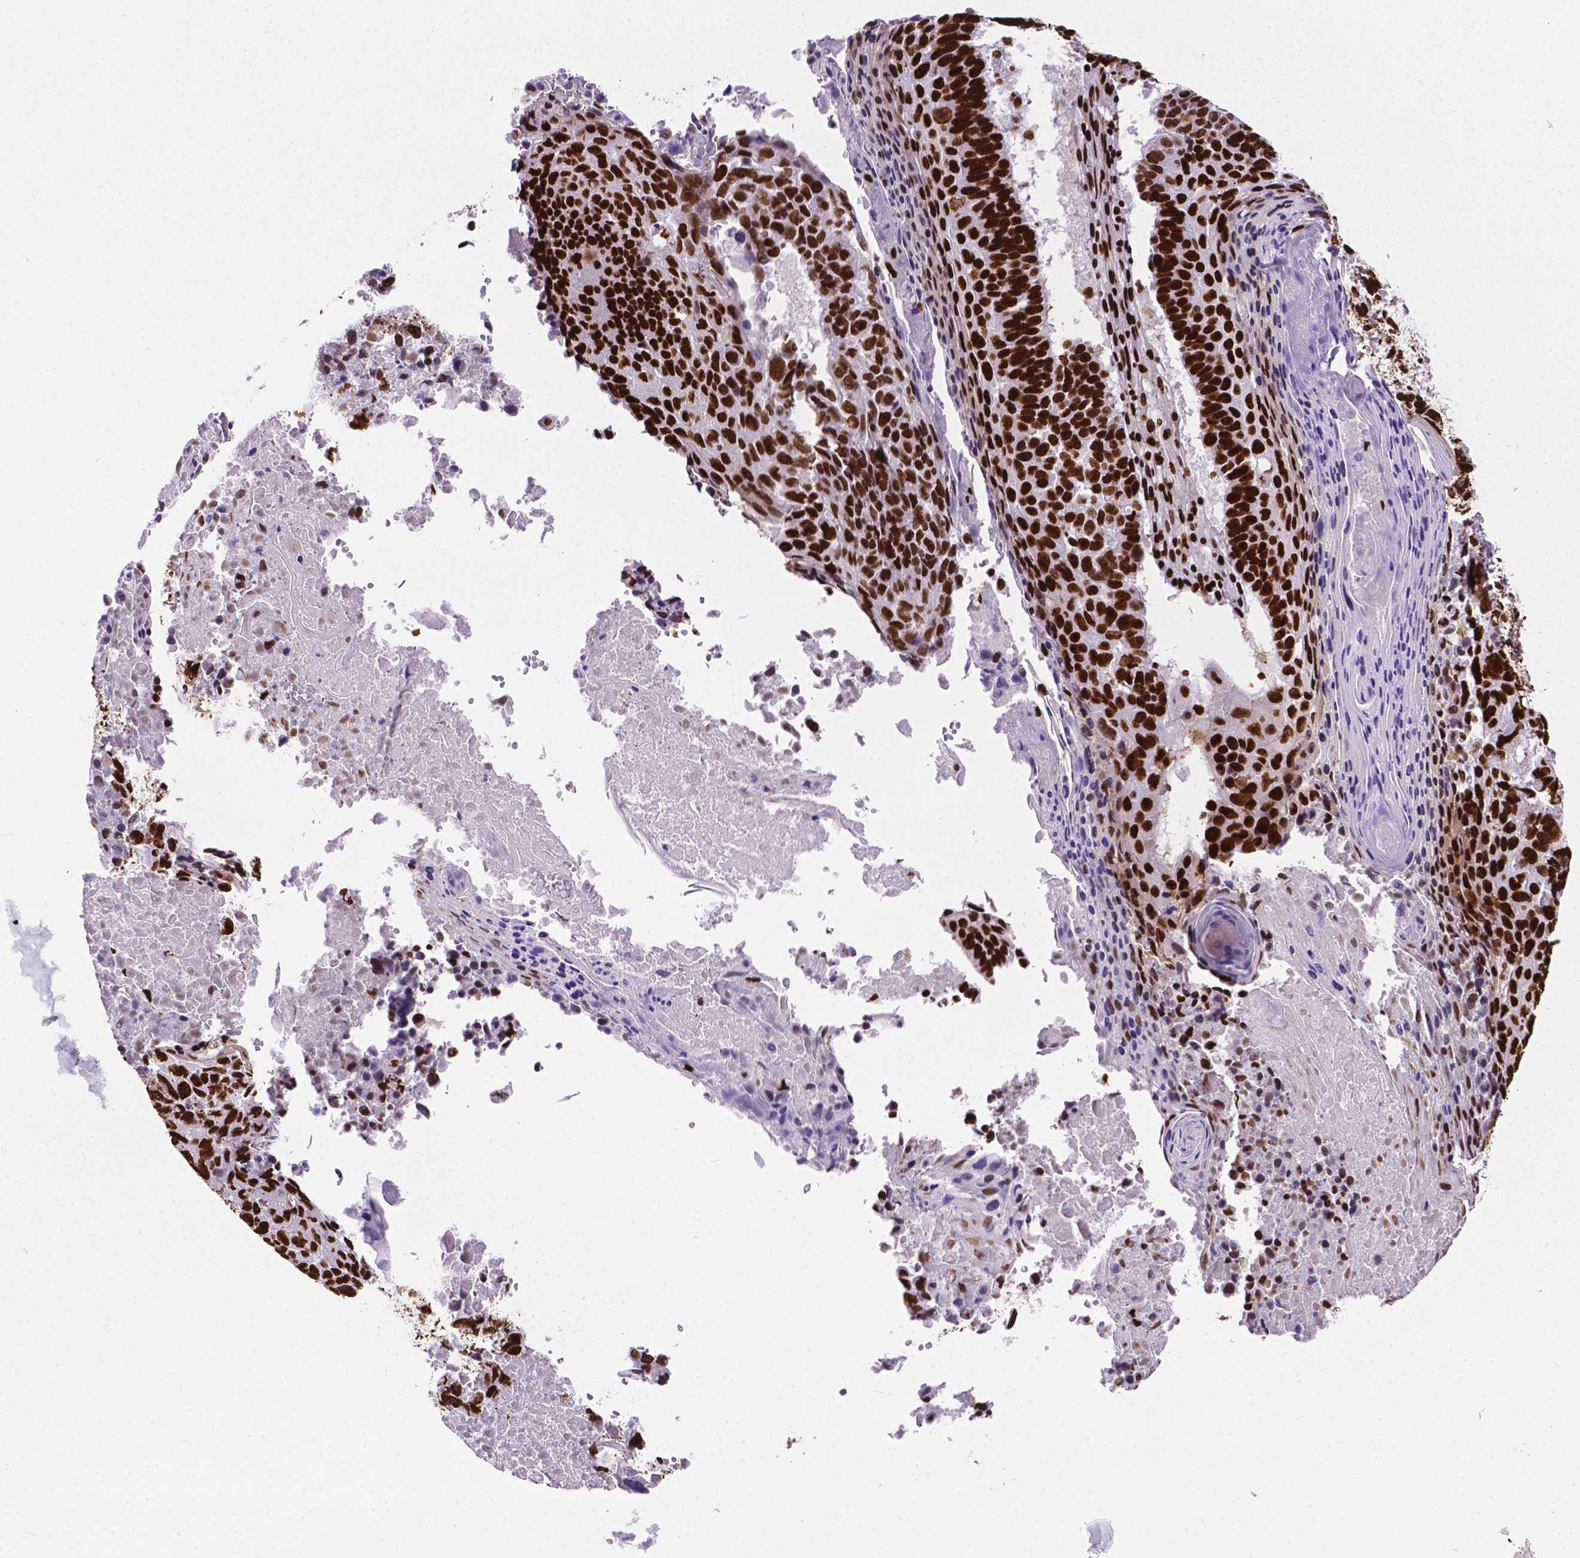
{"staining": {"intensity": "strong", "quantity": ">75%", "location": "nuclear"}, "tissue": "lung cancer", "cell_type": "Tumor cells", "image_type": "cancer", "snomed": [{"axis": "morphology", "description": "Squamous cell carcinoma, NOS"}, {"axis": "topography", "description": "Lung"}], "caption": "DAB immunohistochemical staining of squamous cell carcinoma (lung) demonstrates strong nuclear protein expression in about >75% of tumor cells. Immunohistochemistry stains the protein in brown and the nuclei are stained blue.", "gene": "SMIM5", "patient": {"sex": "male", "age": 73}}